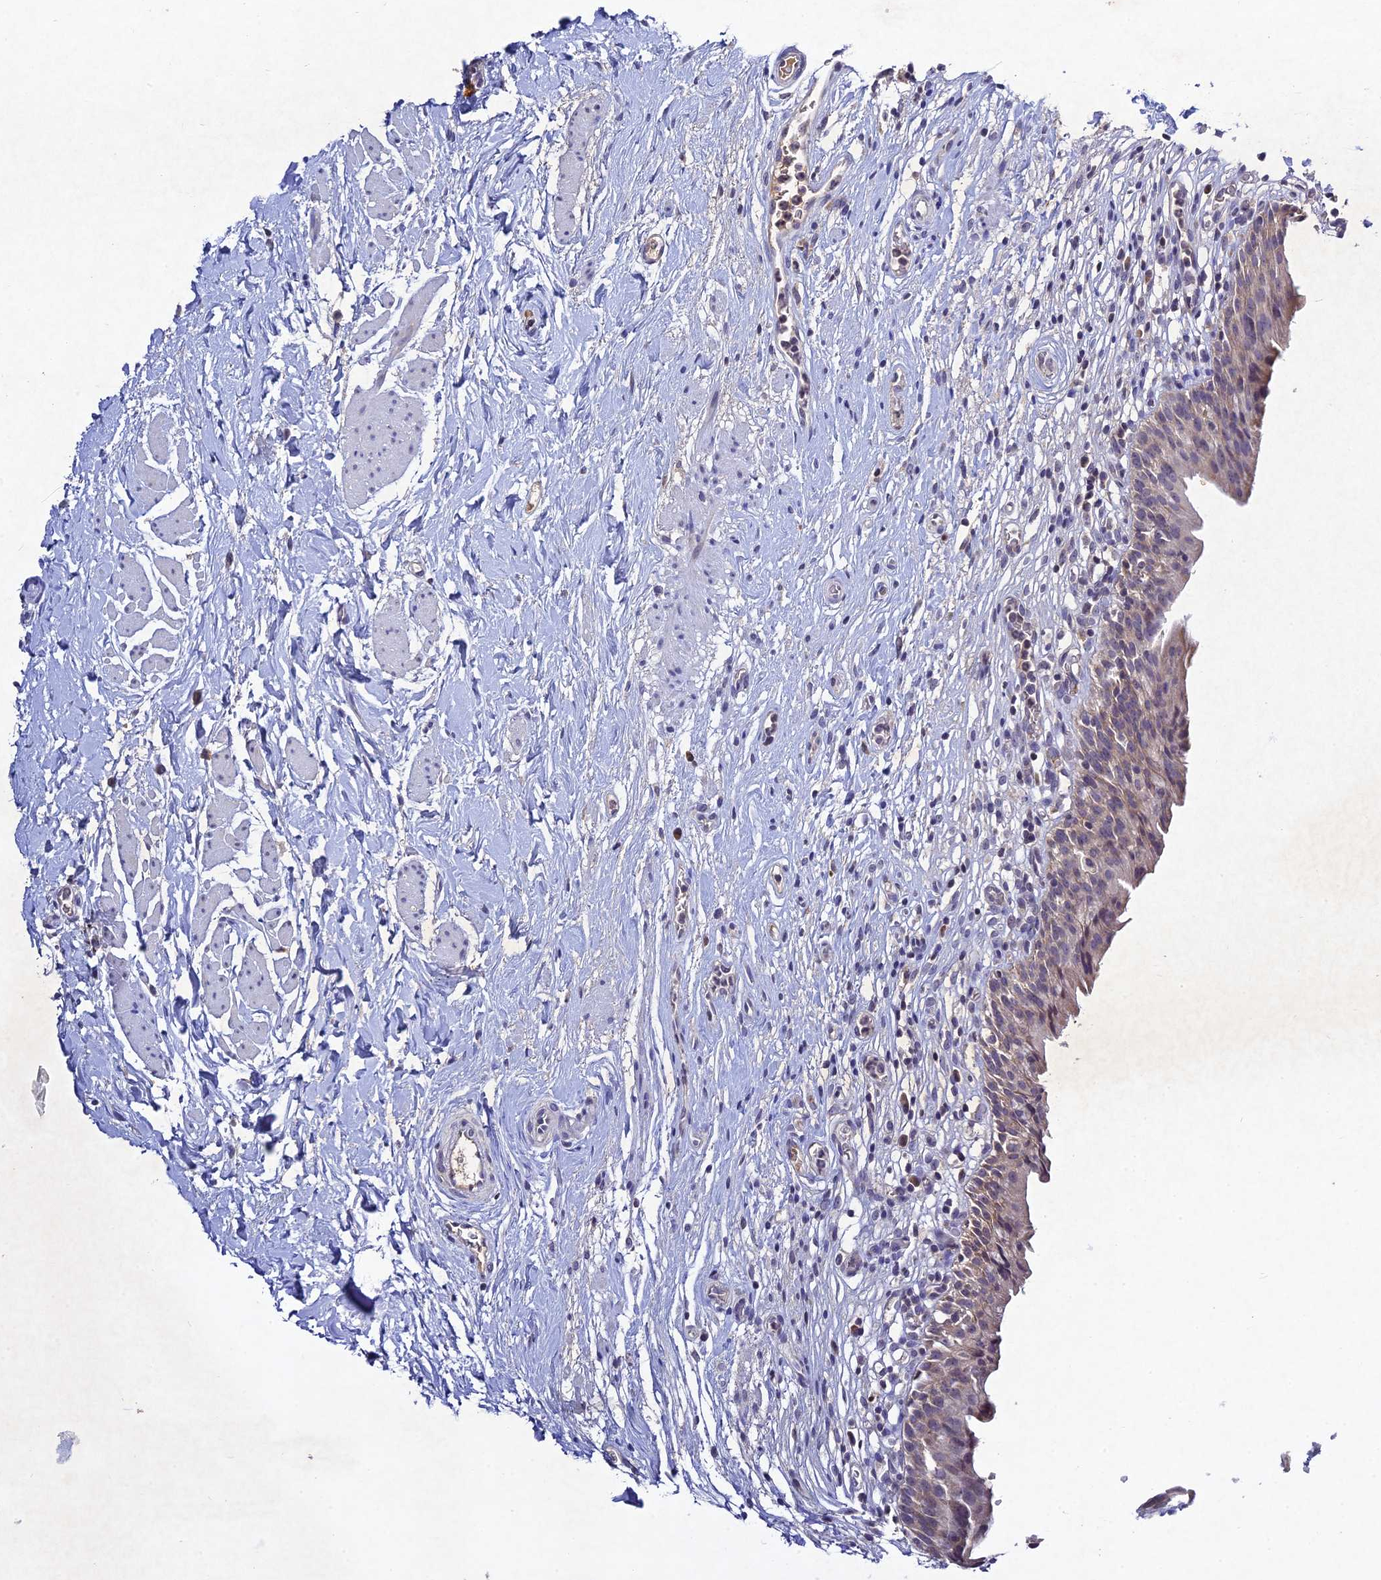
{"staining": {"intensity": "weak", "quantity": "25%-75%", "location": "cytoplasmic/membranous"}, "tissue": "urinary bladder", "cell_type": "Urothelial cells", "image_type": "normal", "snomed": [{"axis": "morphology", "description": "Normal tissue, NOS"}, {"axis": "morphology", "description": "Inflammation, NOS"}, {"axis": "topography", "description": "Urinary bladder"}], "caption": "Urothelial cells exhibit low levels of weak cytoplasmic/membranous expression in approximately 25%-75% of cells in unremarkable urinary bladder.", "gene": "CHST5", "patient": {"sex": "male", "age": 63}}